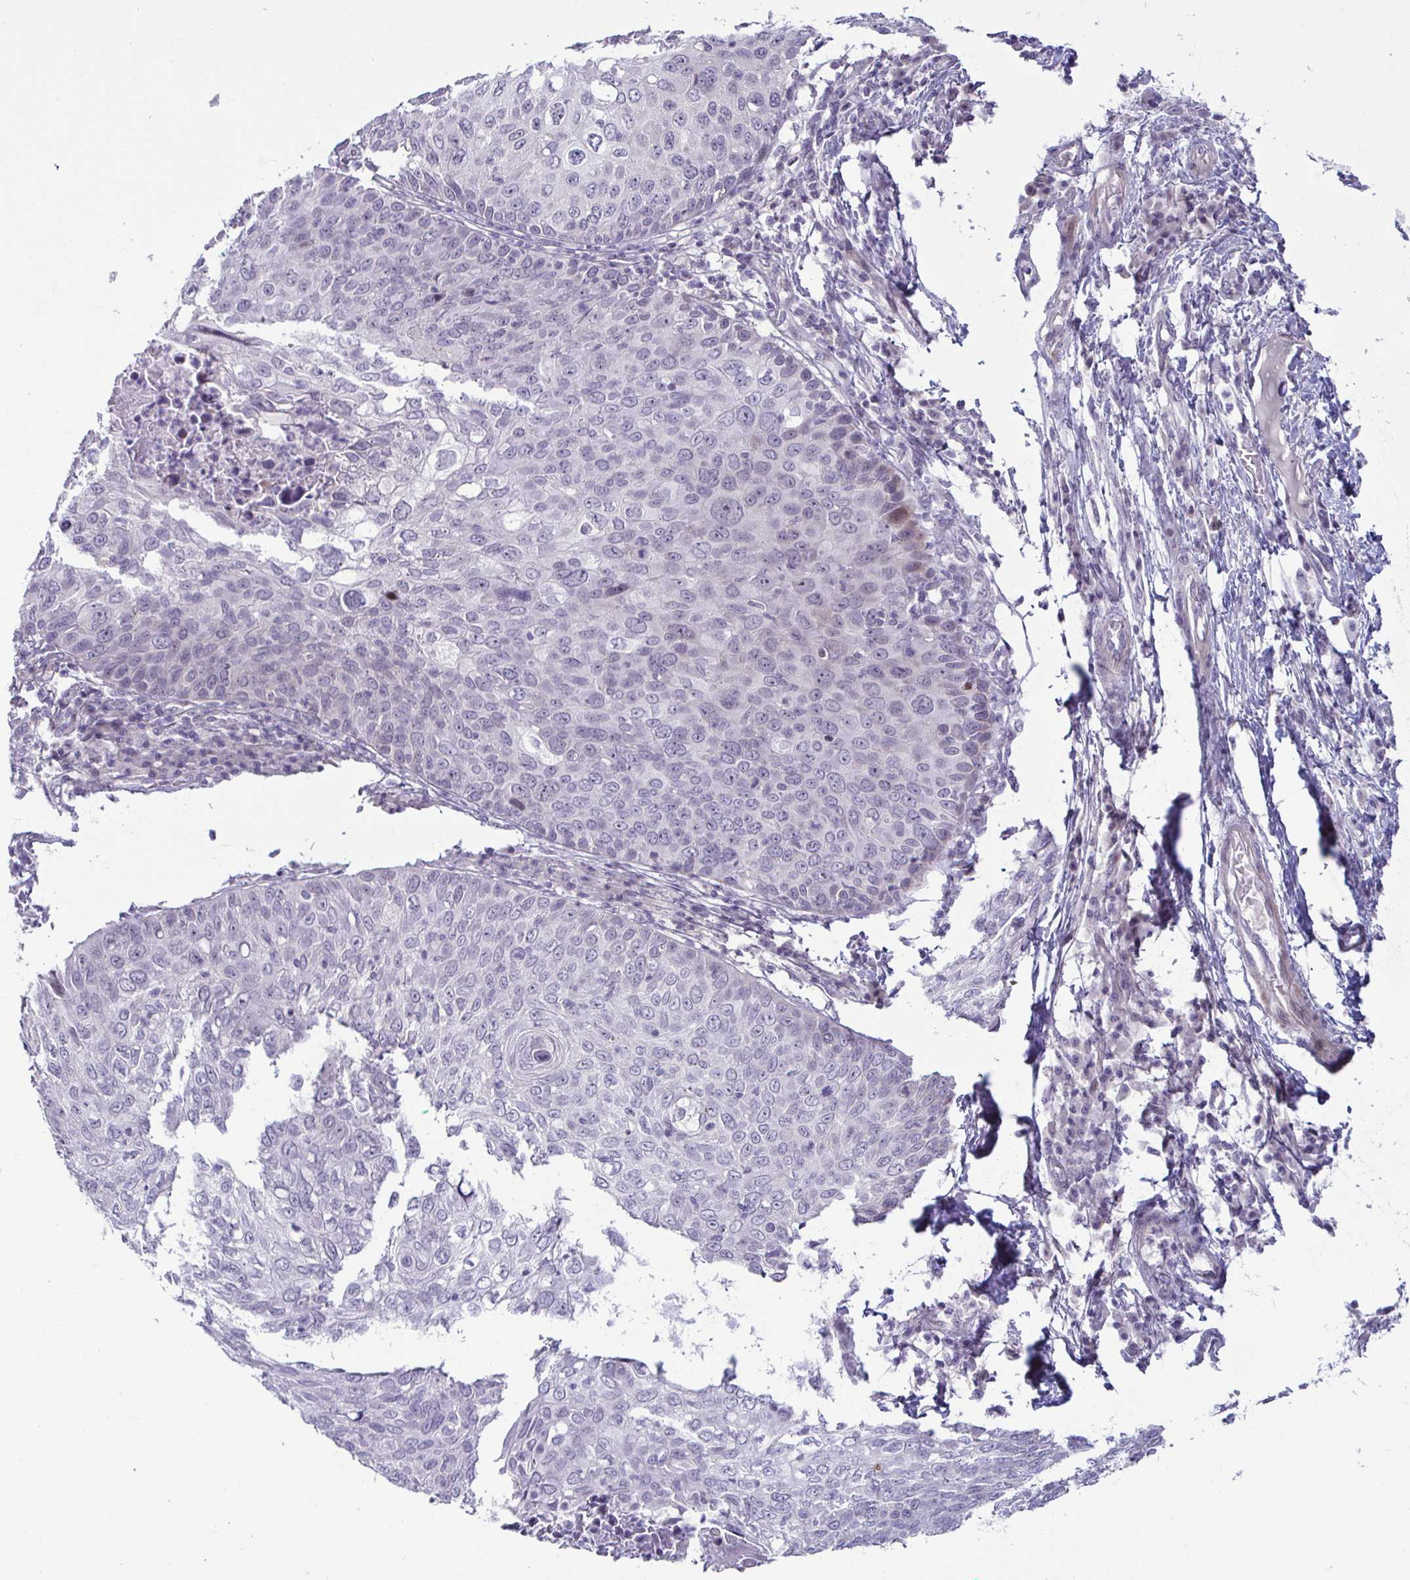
{"staining": {"intensity": "negative", "quantity": "none", "location": "none"}, "tissue": "skin cancer", "cell_type": "Tumor cells", "image_type": "cancer", "snomed": [{"axis": "morphology", "description": "Squamous cell carcinoma, NOS"}, {"axis": "topography", "description": "Skin"}], "caption": "The image displays no staining of tumor cells in skin cancer.", "gene": "GSTM1", "patient": {"sex": "male", "age": 87}}